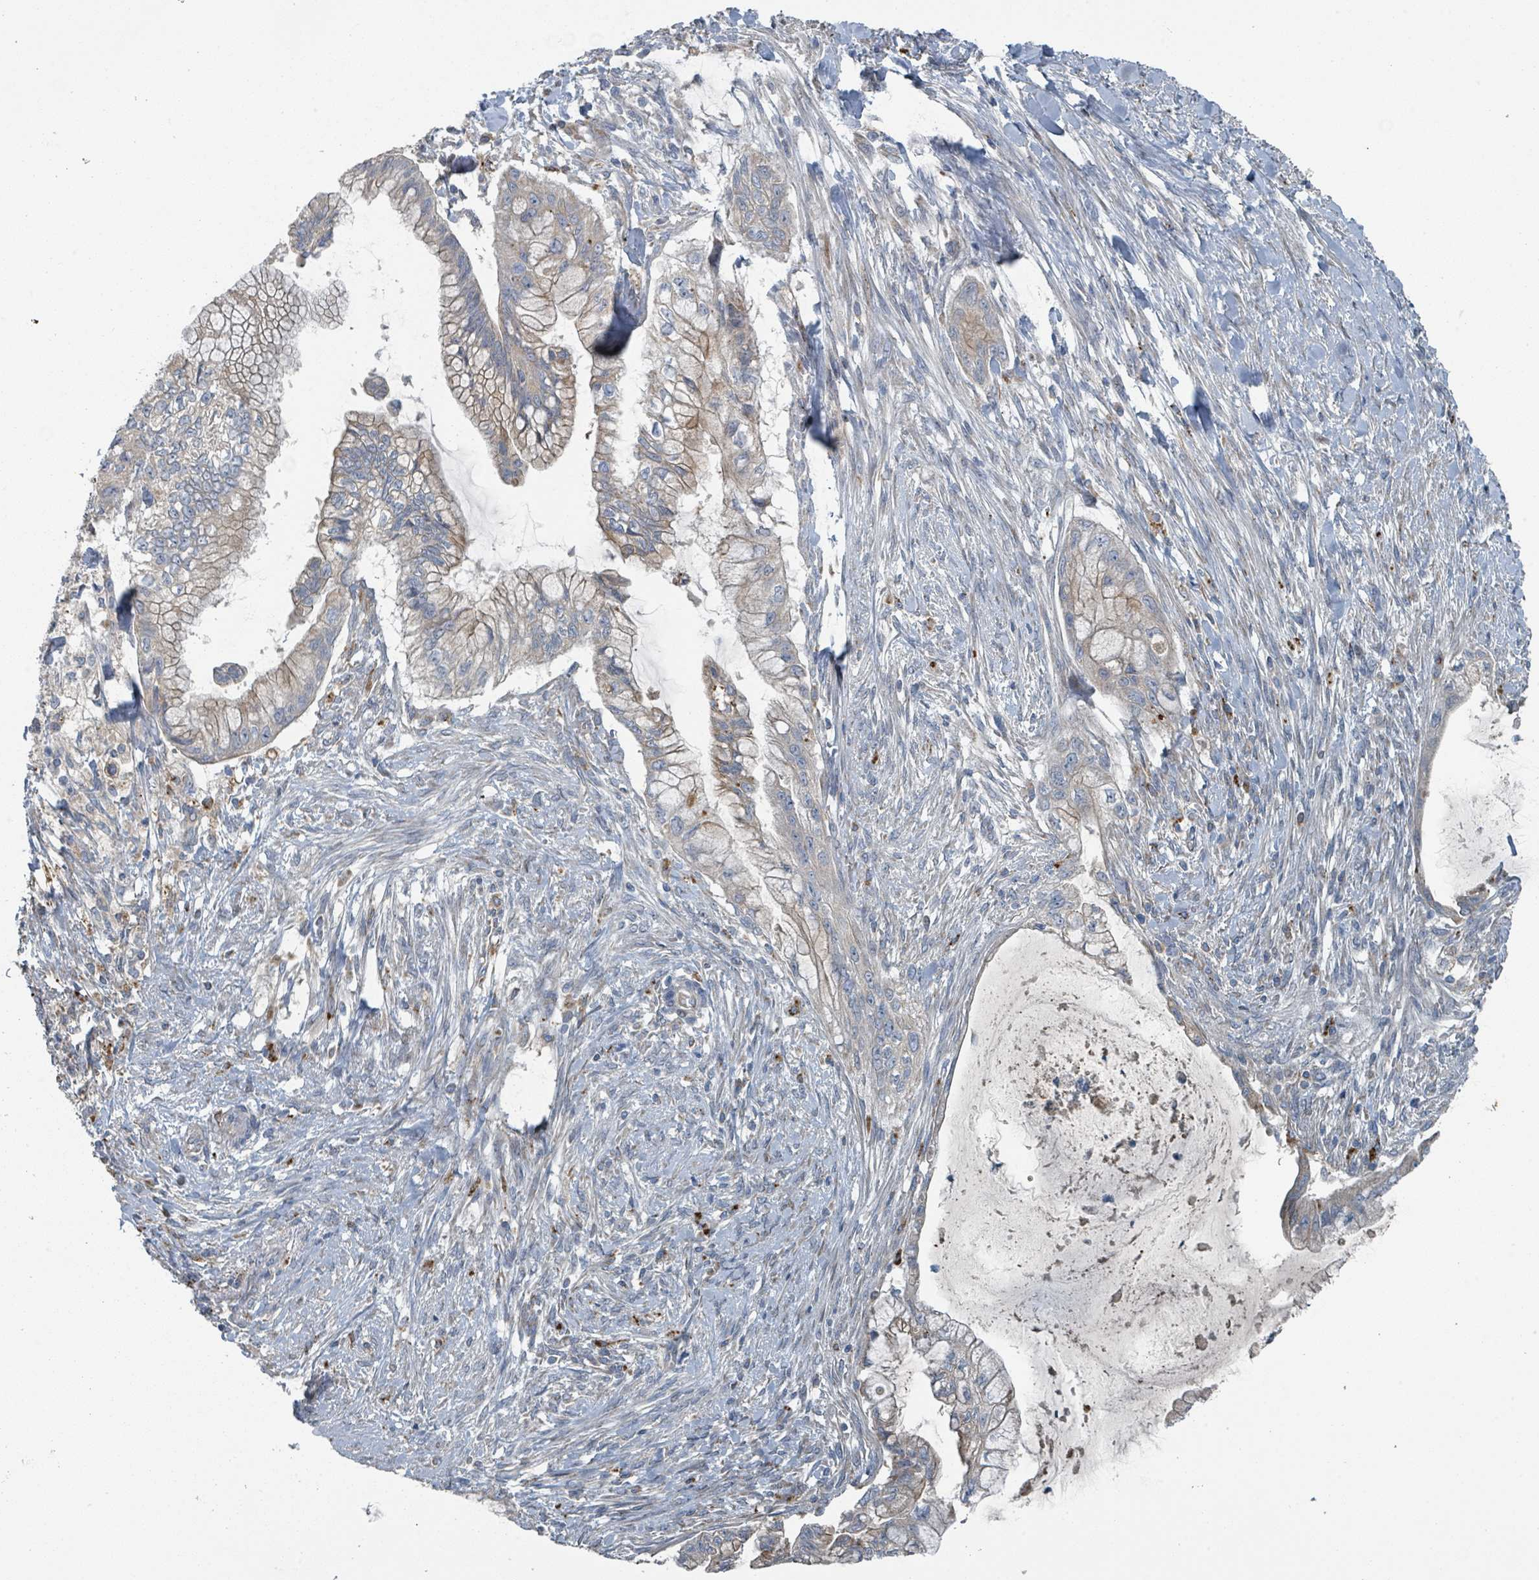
{"staining": {"intensity": "weak", "quantity": "25%-75%", "location": "cytoplasmic/membranous"}, "tissue": "pancreatic cancer", "cell_type": "Tumor cells", "image_type": "cancer", "snomed": [{"axis": "morphology", "description": "Adenocarcinoma, NOS"}, {"axis": "topography", "description": "Pancreas"}], "caption": "Approximately 25%-75% of tumor cells in pancreatic adenocarcinoma show weak cytoplasmic/membranous protein expression as visualized by brown immunohistochemical staining.", "gene": "DIPK2A", "patient": {"sex": "male", "age": 48}}